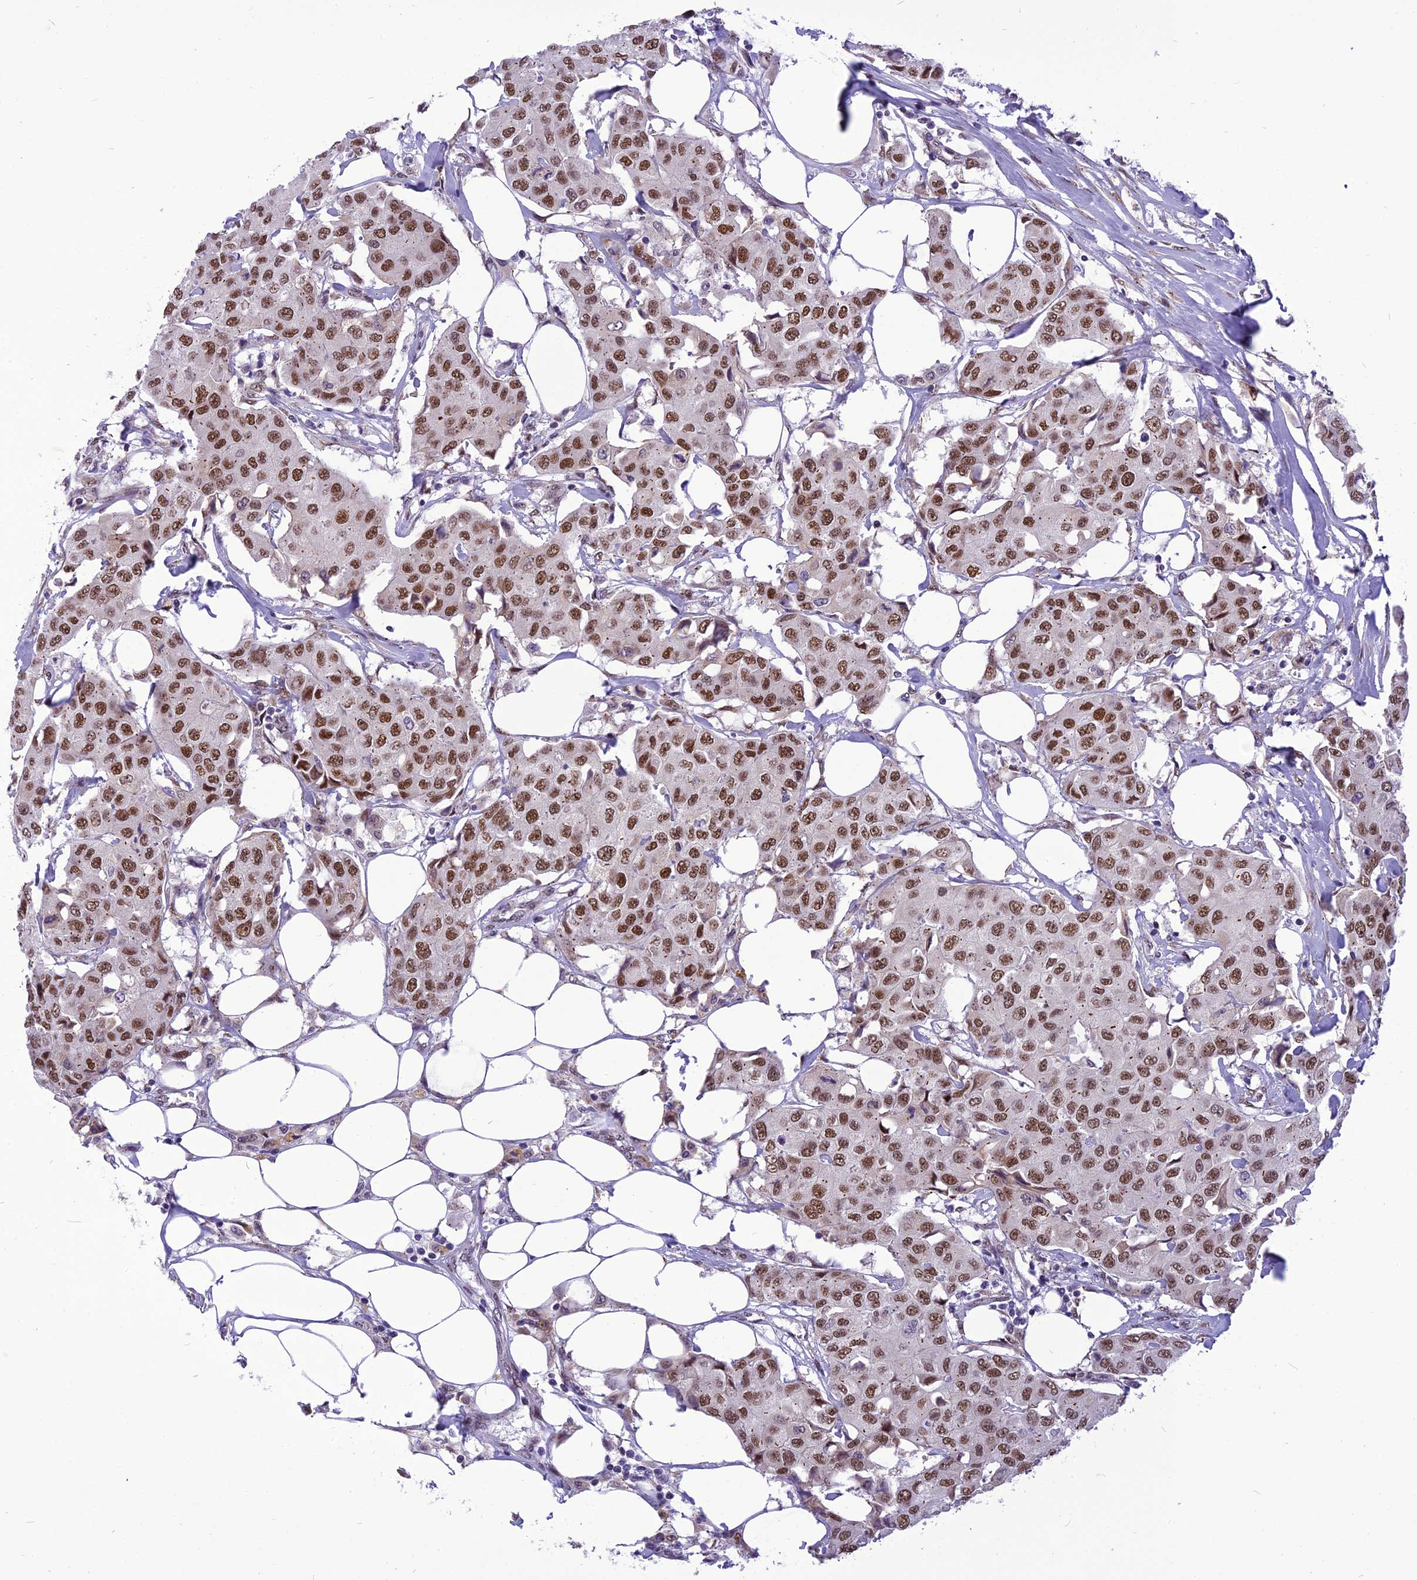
{"staining": {"intensity": "moderate", "quantity": ">75%", "location": "nuclear"}, "tissue": "breast cancer", "cell_type": "Tumor cells", "image_type": "cancer", "snomed": [{"axis": "morphology", "description": "Duct carcinoma"}, {"axis": "topography", "description": "Breast"}], "caption": "Intraductal carcinoma (breast) stained for a protein (brown) shows moderate nuclear positive expression in approximately >75% of tumor cells.", "gene": "IRF2BP1", "patient": {"sex": "female", "age": 80}}